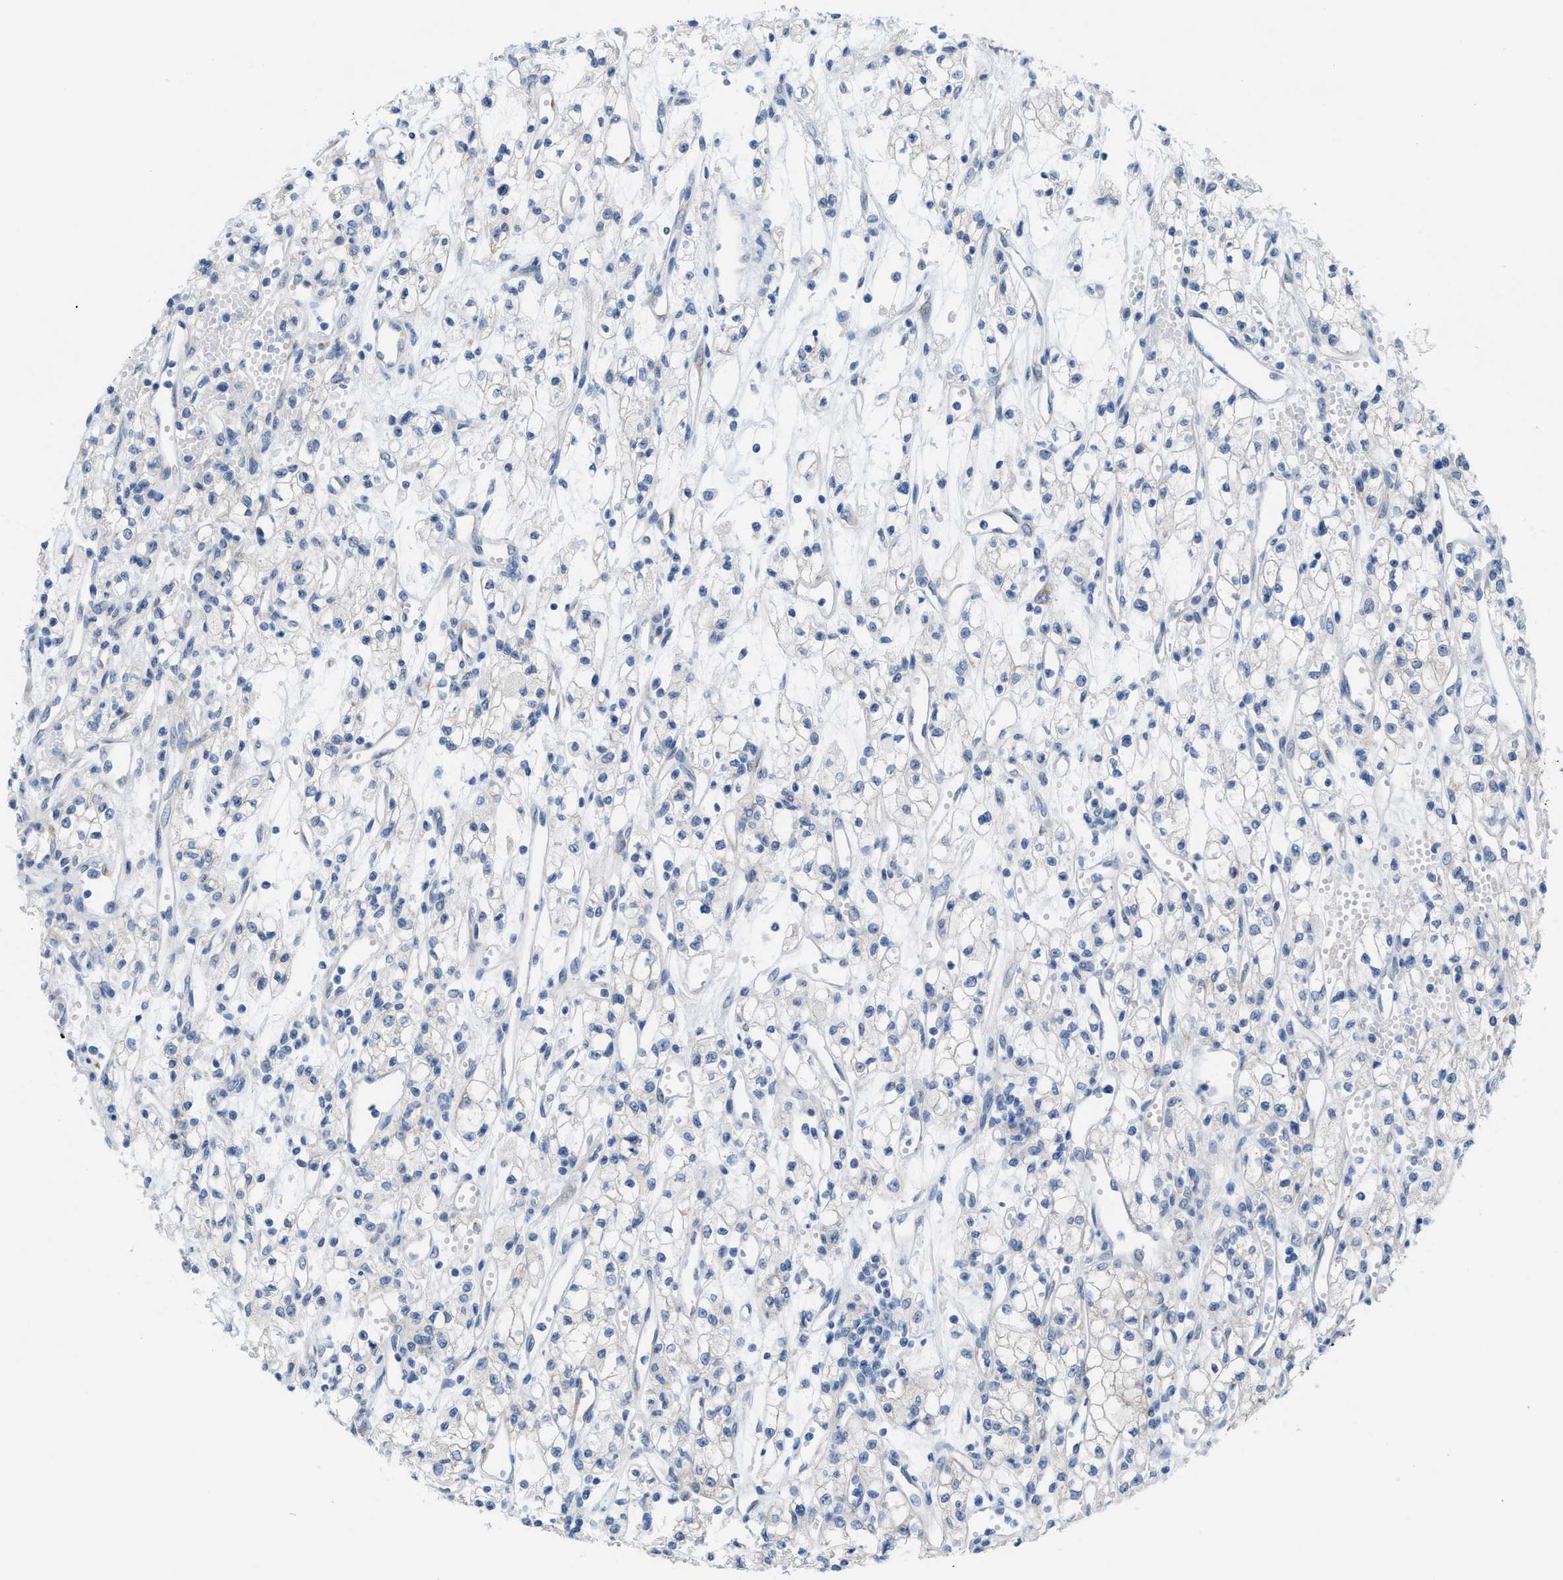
{"staining": {"intensity": "negative", "quantity": "none", "location": "none"}, "tissue": "renal cancer", "cell_type": "Tumor cells", "image_type": "cancer", "snomed": [{"axis": "morphology", "description": "Adenocarcinoma, NOS"}, {"axis": "topography", "description": "Kidney"}], "caption": "Renal cancer stained for a protein using IHC reveals no staining tumor cells.", "gene": "KIFC3", "patient": {"sex": "male", "age": 59}}